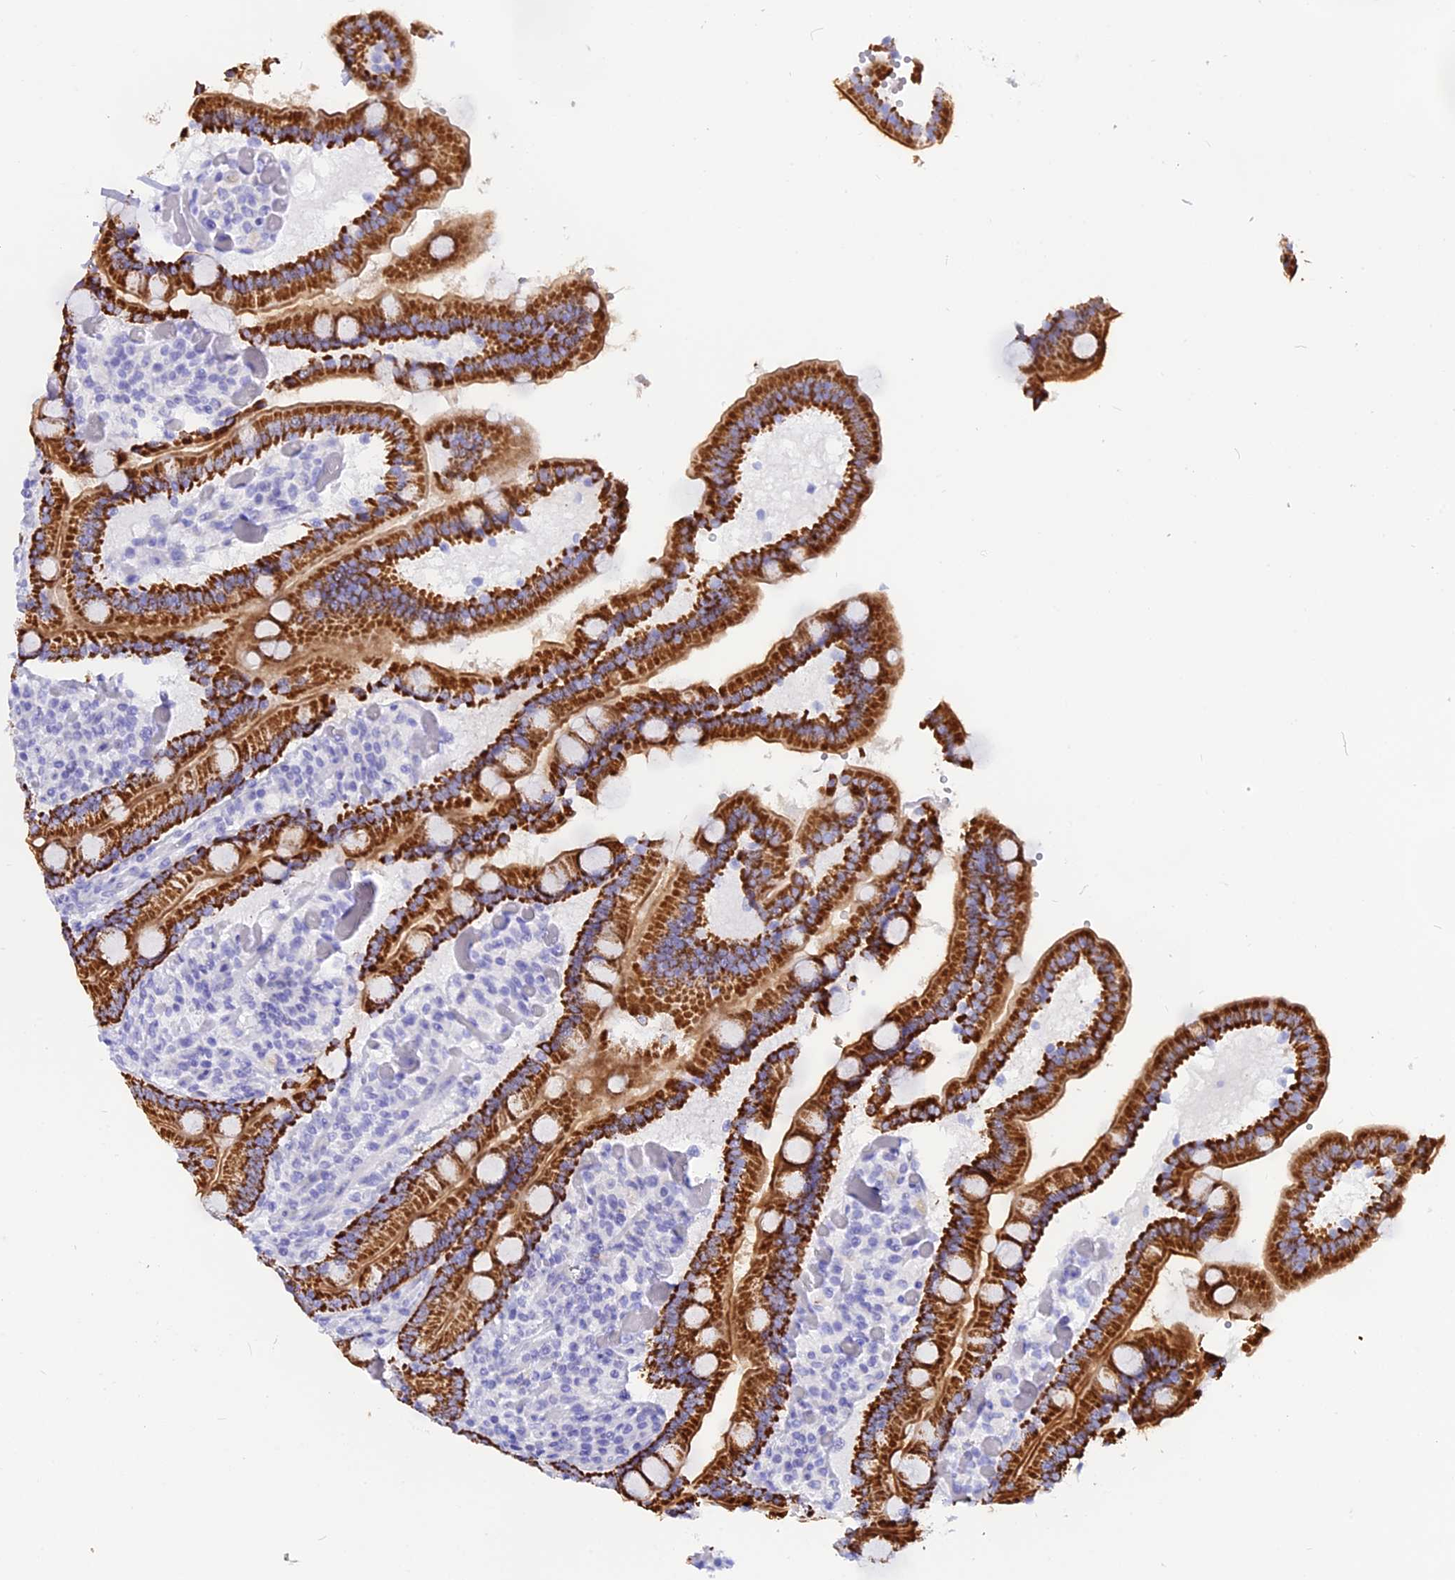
{"staining": {"intensity": "strong", "quantity": ">75%", "location": "cytoplasmic/membranous"}, "tissue": "duodenum", "cell_type": "Glandular cells", "image_type": "normal", "snomed": [{"axis": "morphology", "description": "Normal tissue, NOS"}, {"axis": "topography", "description": "Duodenum"}], "caption": "DAB (3,3'-diaminobenzidine) immunohistochemical staining of normal duodenum displays strong cytoplasmic/membranous protein positivity in approximately >75% of glandular cells.", "gene": "ISCA1", "patient": {"sex": "female", "age": 62}}